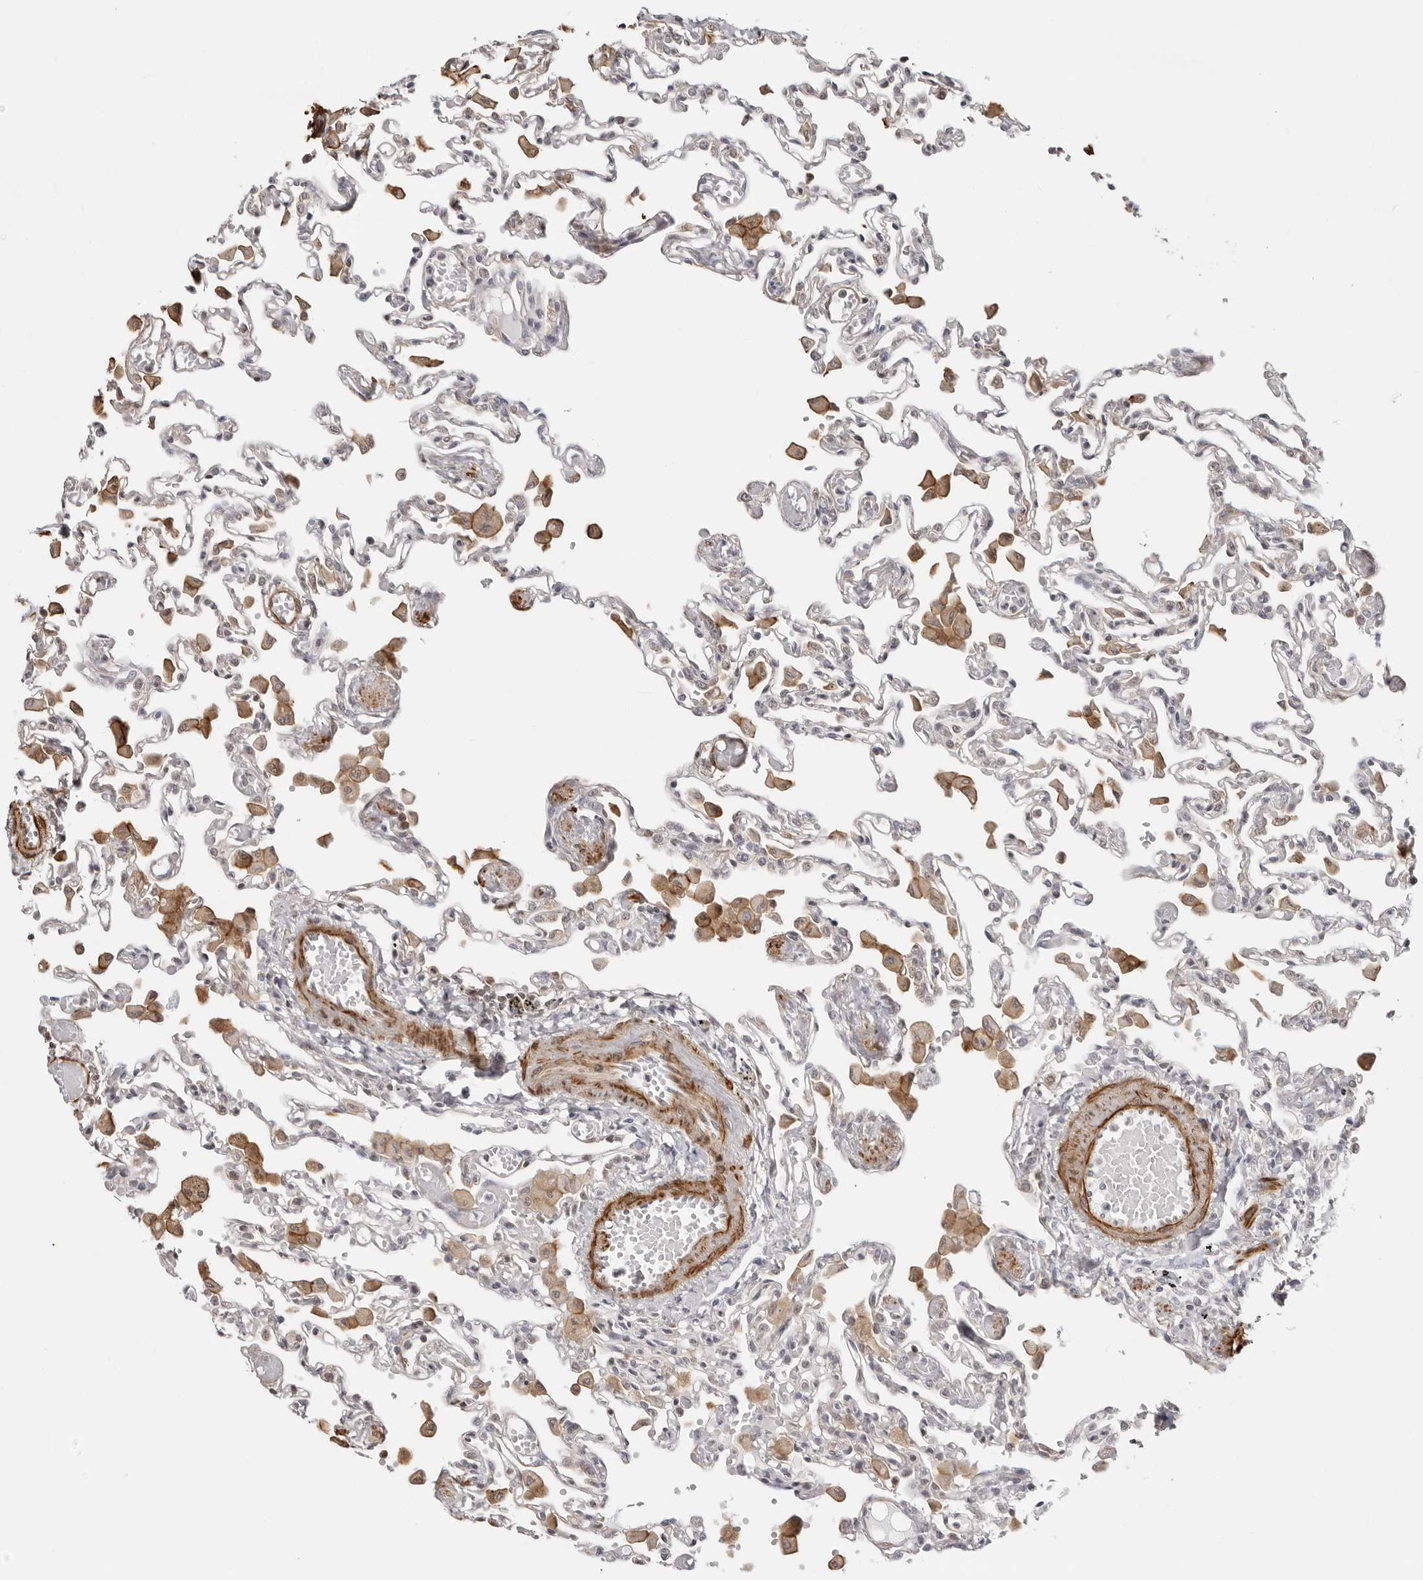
{"staining": {"intensity": "negative", "quantity": "none", "location": "none"}, "tissue": "lung", "cell_type": "Alveolar cells", "image_type": "normal", "snomed": [{"axis": "morphology", "description": "Normal tissue, NOS"}, {"axis": "topography", "description": "Bronchus"}, {"axis": "topography", "description": "Lung"}], "caption": "Image shows no protein positivity in alveolar cells of normal lung. Nuclei are stained in blue.", "gene": "UNK", "patient": {"sex": "female", "age": 49}}